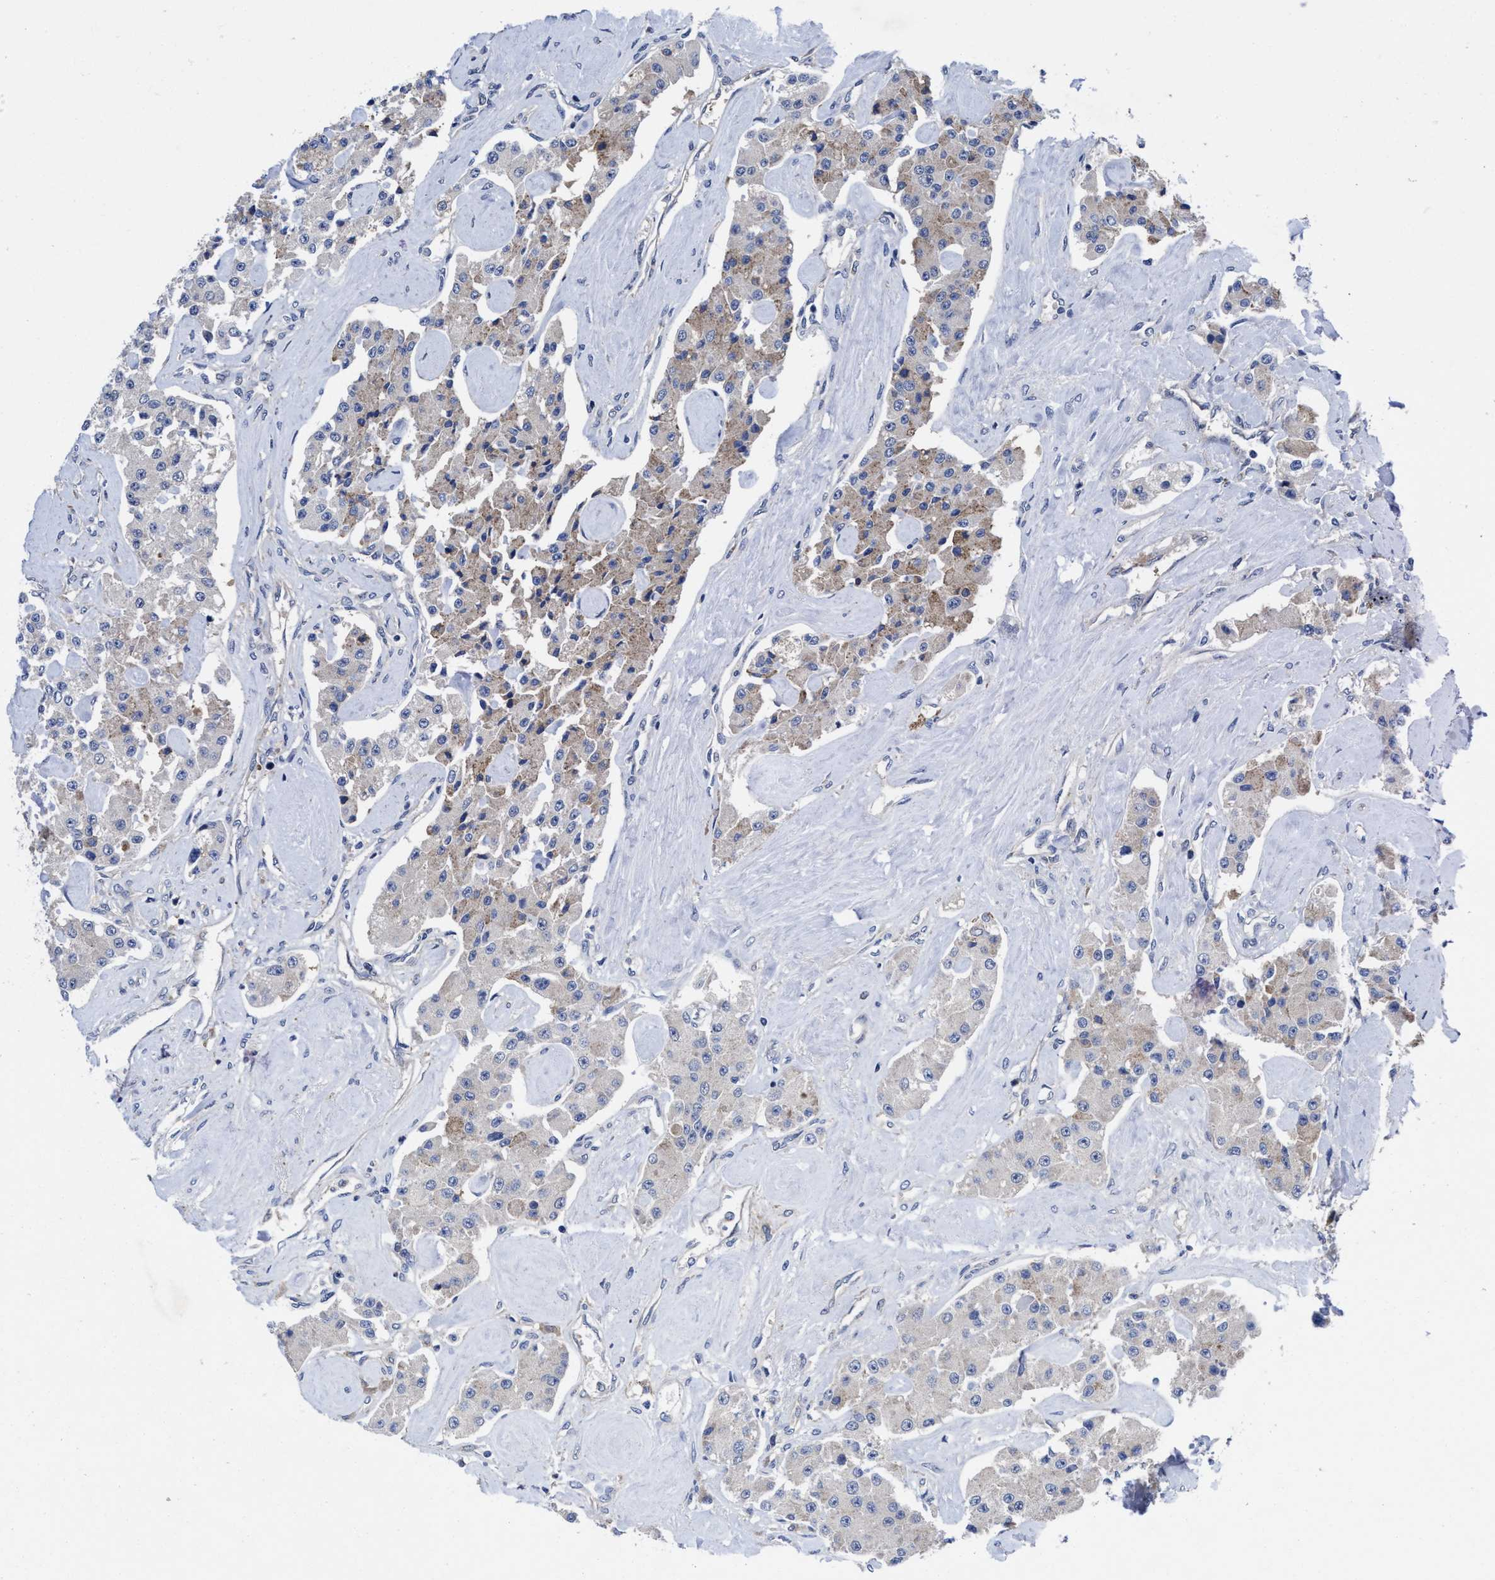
{"staining": {"intensity": "weak", "quantity": "25%-75%", "location": "cytoplasmic/membranous"}, "tissue": "carcinoid", "cell_type": "Tumor cells", "image_type": "cancer", "snomed": [{"axis": "morphology", "description": "Carcinoid, malignant, NOS"}, {"axis": "topography", "description": "Pancreas"}], "caption": "Brown immunohistochemical staining in human carcinoid displays weak cytoplasmic/membranous positivity in approximately 25%-75% of tumor cells.", "gene": "TXNDC17", "patient": {"sex": "male", "age": 41}}